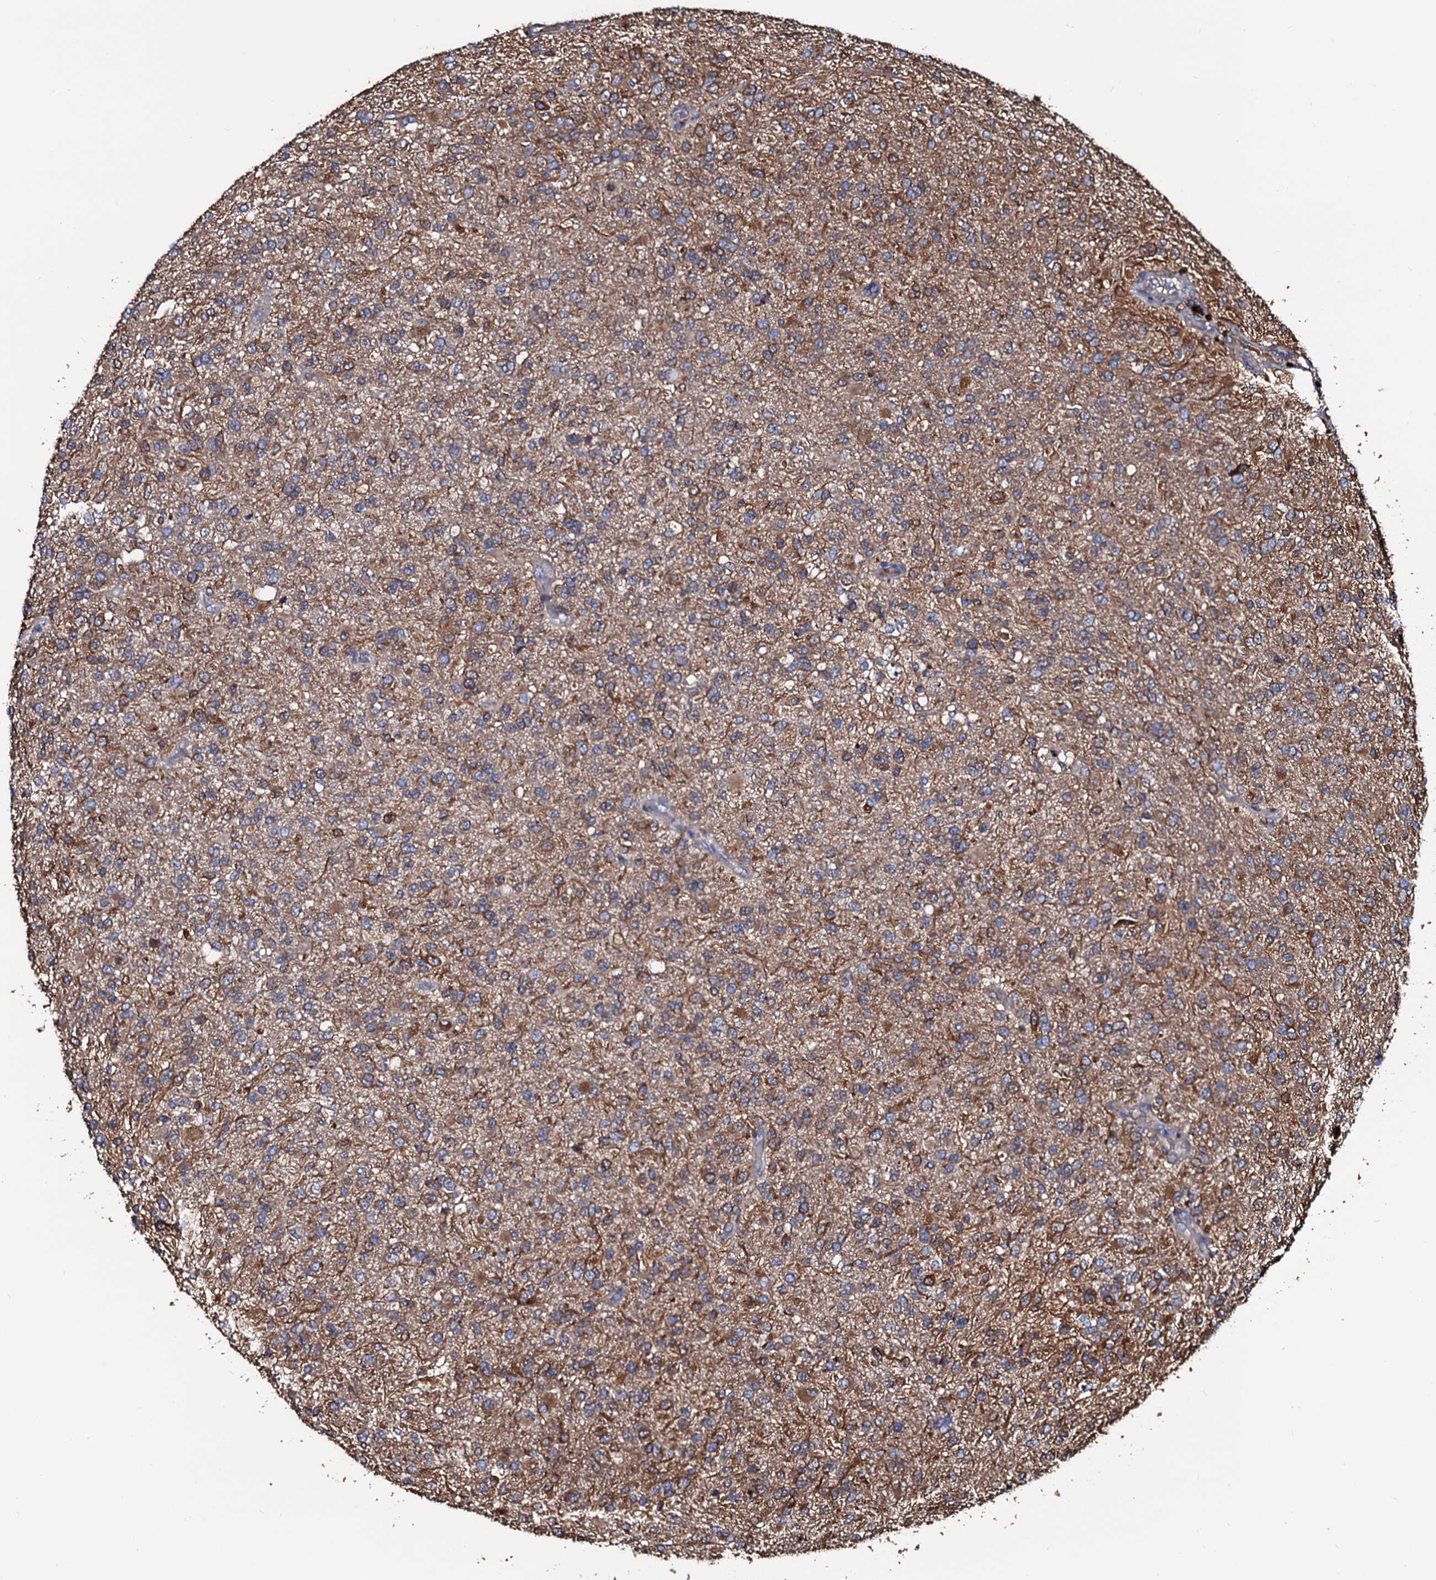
{"staining": {"intensity": "moderate", "quantity": "25%-75%", "location": "cytoplasmic/membranous"}, "tissue": "glioma", "cell_type": "Tumor cells", "image_type": "cancer", "snomed": [{"axis": "morphology", "description": "Glioma, malignant, High grade"}, {"axis": "topography", "description": "Brain"}], "caption": "This histopathology image reveals immunohistochemistry staining of human glioma, with medium moderate cytoplasmic/membranous expression in approximately 25%-75% of tumor cells.", "gene": "N4BP1", "patient": {"sex": "female", "age": 74}}